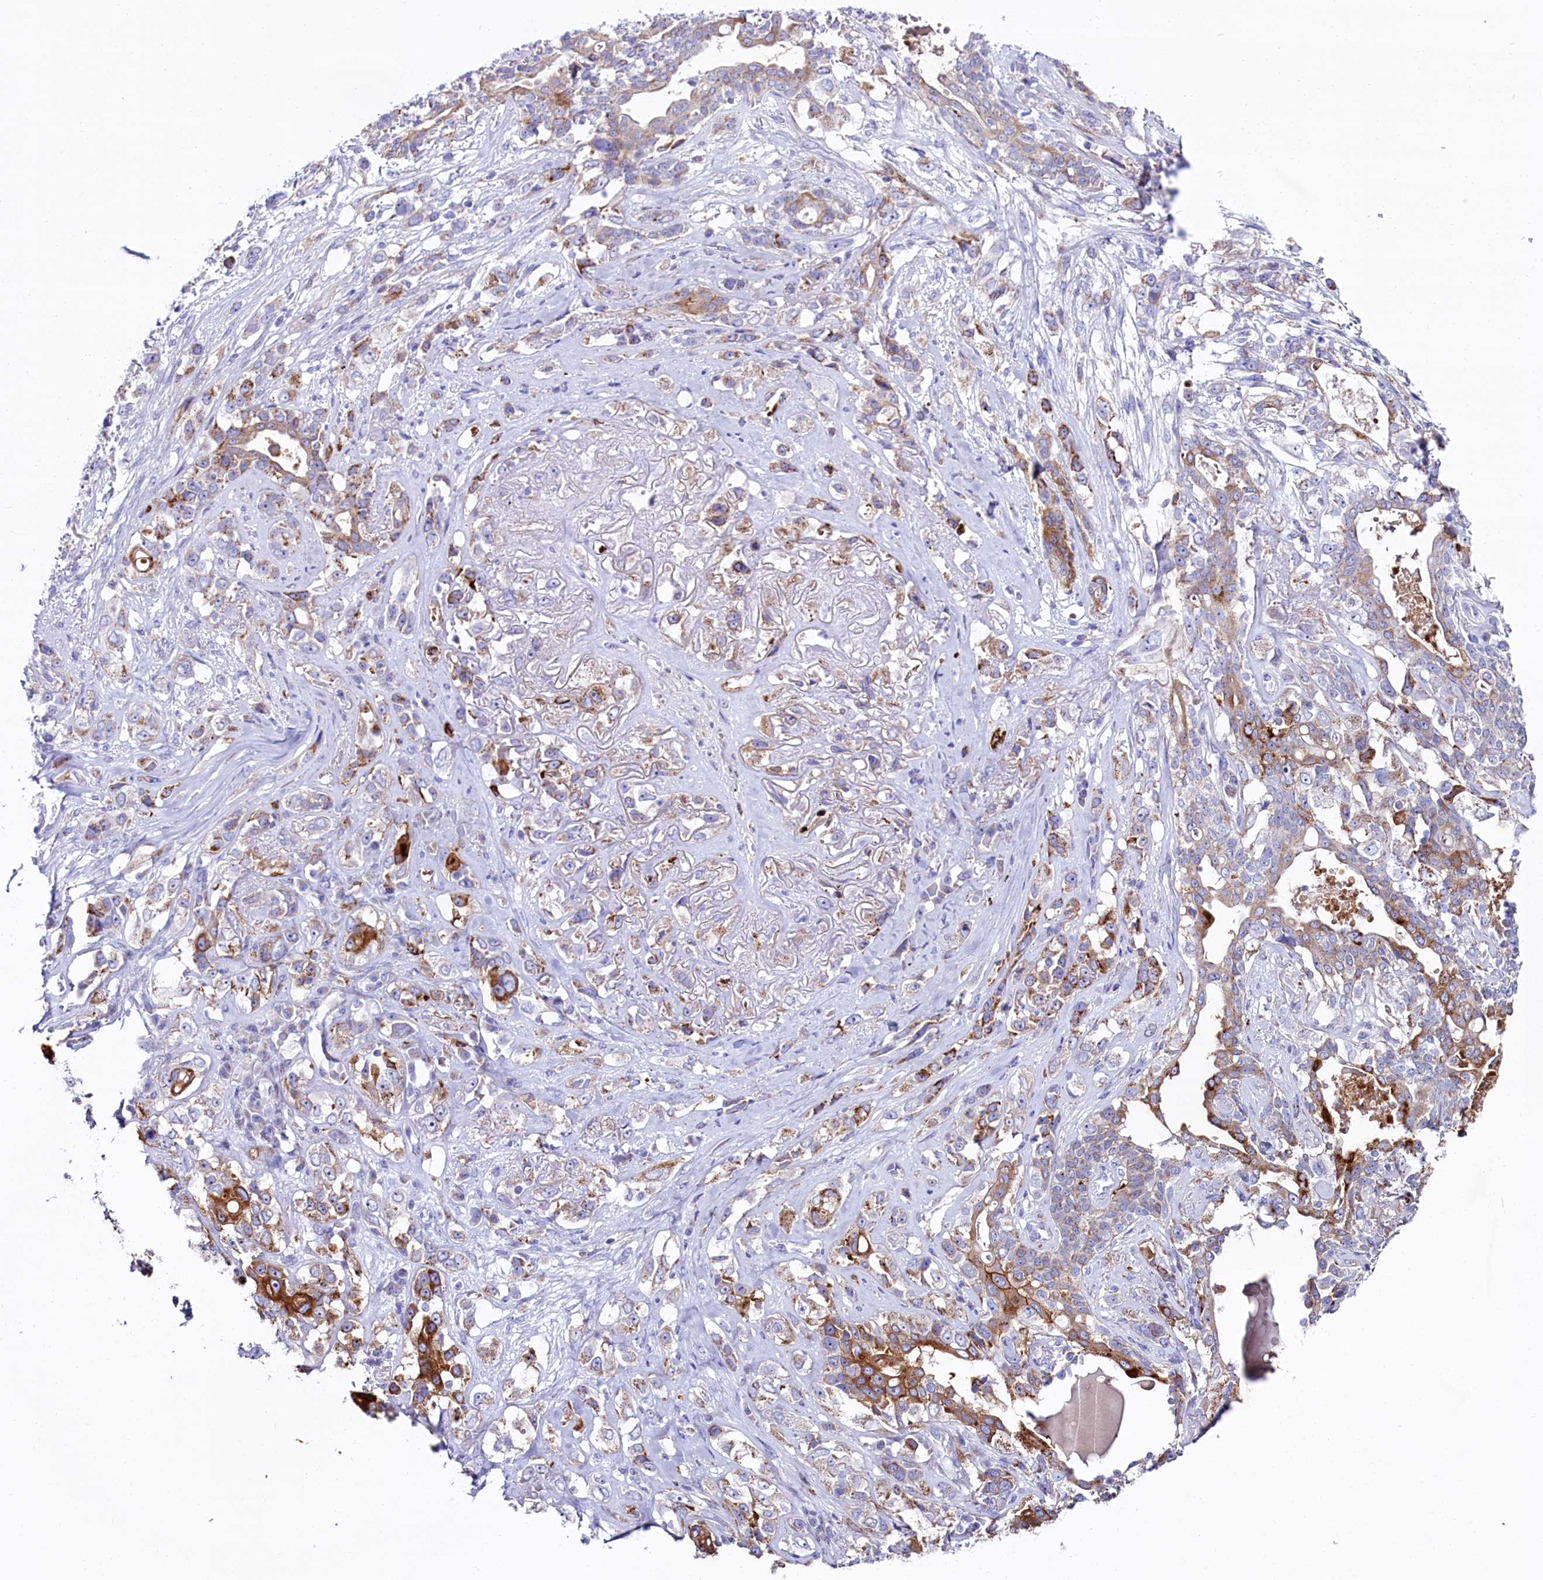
{"staining": {"intensity": "moderate", "quantity": "25%-75%", "location": "cytoplasmic/membranous"}, "tissue": "lung cancer", "cell_type": "Tumor cells", "image_type": "cancer", "snomed": [{"axis": "morphology", "description": "Squamous cell carcinoma, NOS"}, {"axis": "topography", "description": "Lung"}], "caption": "IHC (DAB) staining of lung cancer shows moderate cytoplasmic/membranous protein expression in approximately 25%-75% of tumor cells.", "gene": "IL20RA", "patient": {"sex": "female", "age": 70}}